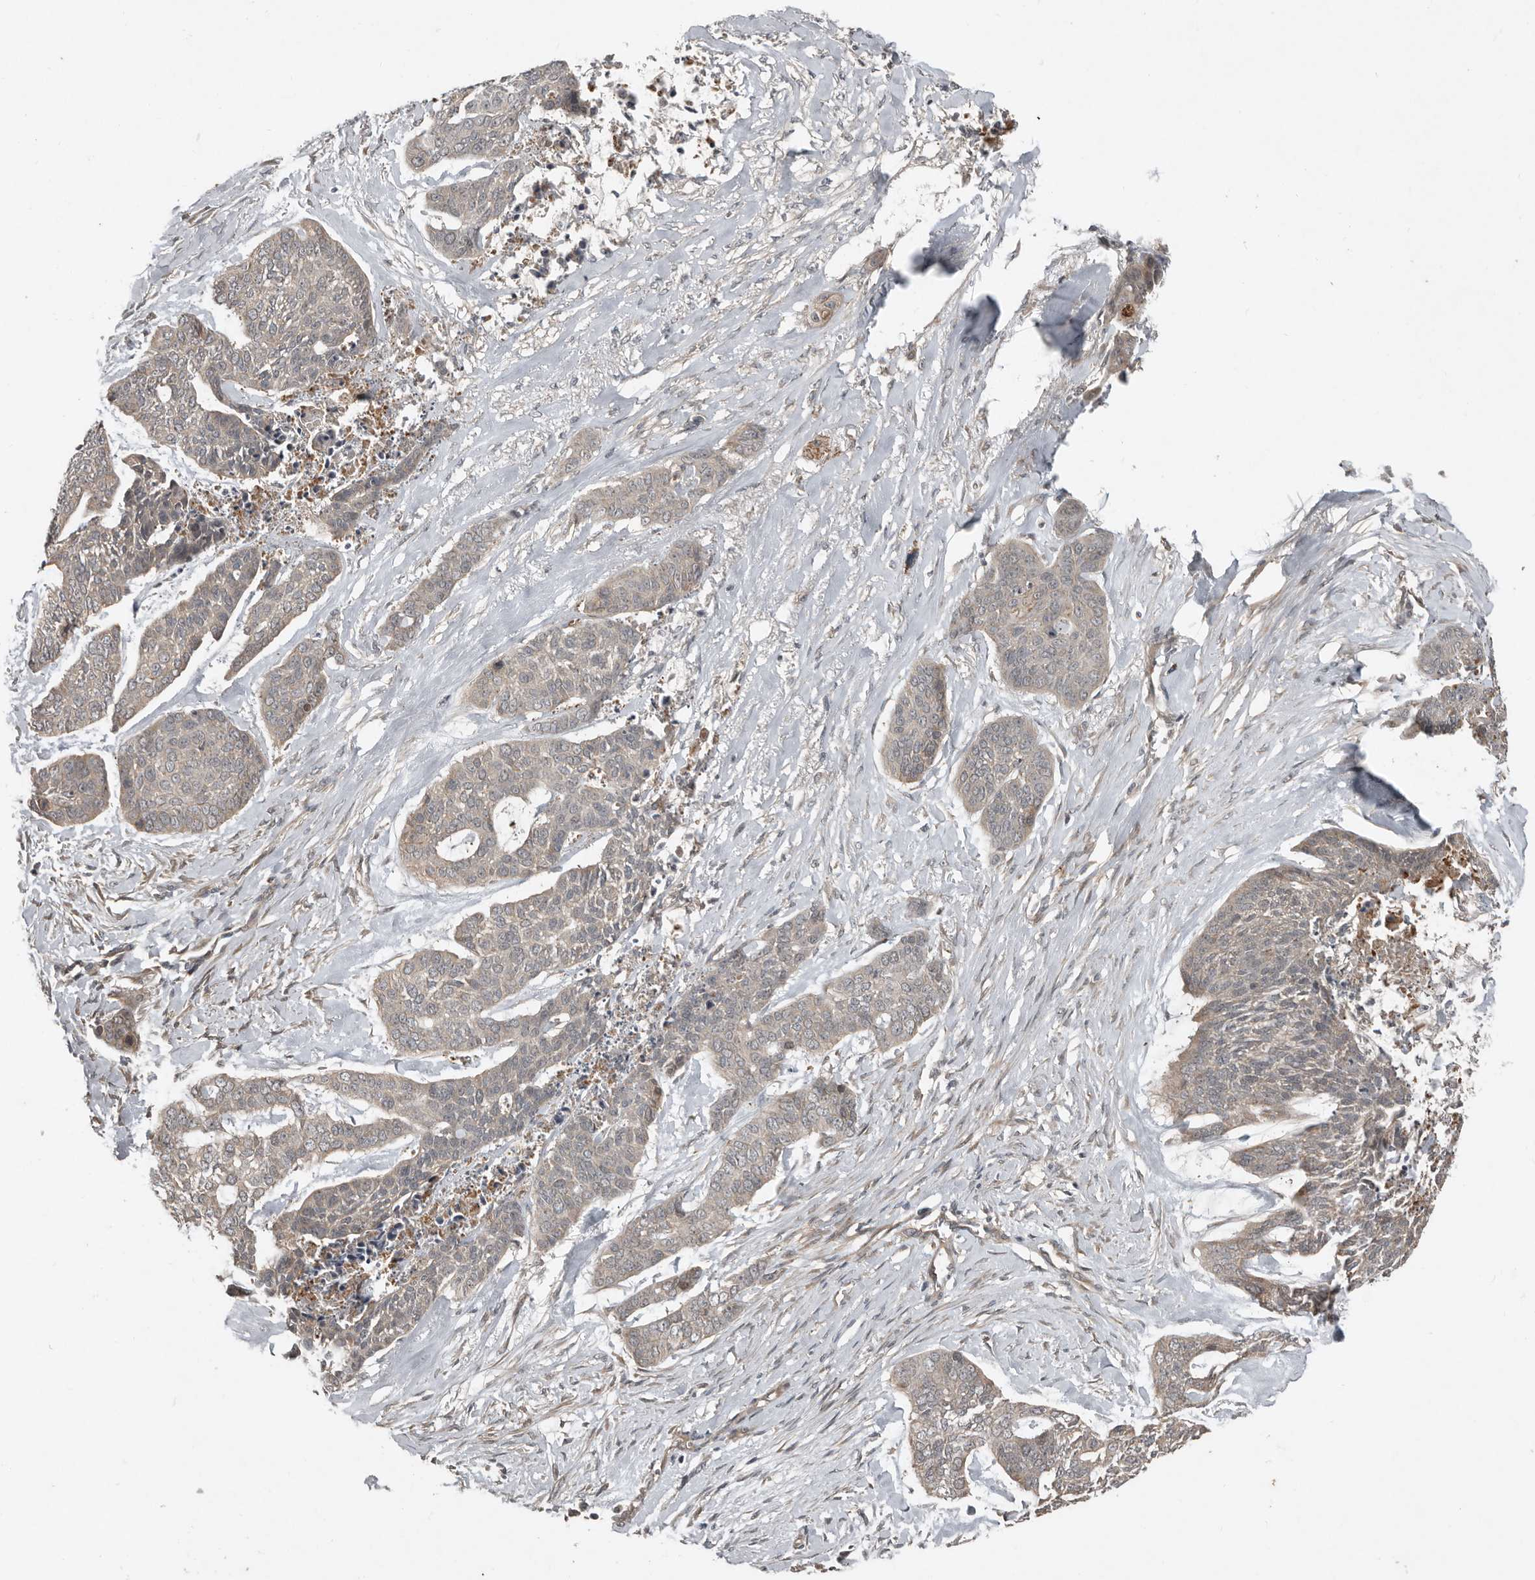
{"staining": {"intensity": "weak", "quantity": "<25%", "location": "cytoplasmic/membranous"}, "tissue": "skin cancer", "cell_type": "Tumor cells", "image_type": "cancer", "snomed": [{"axis": "morphology", "description": "Basal cell carcinoma"}, {"axis": "topography", "description": "Skin"}], "caption": "IHC histopathology image of human skin cancer stained for a protein (brown), which demonstrates no expression in tumor cells.", "gene": "TEAD3", "patient": {"sex": "female", "age": 64}}